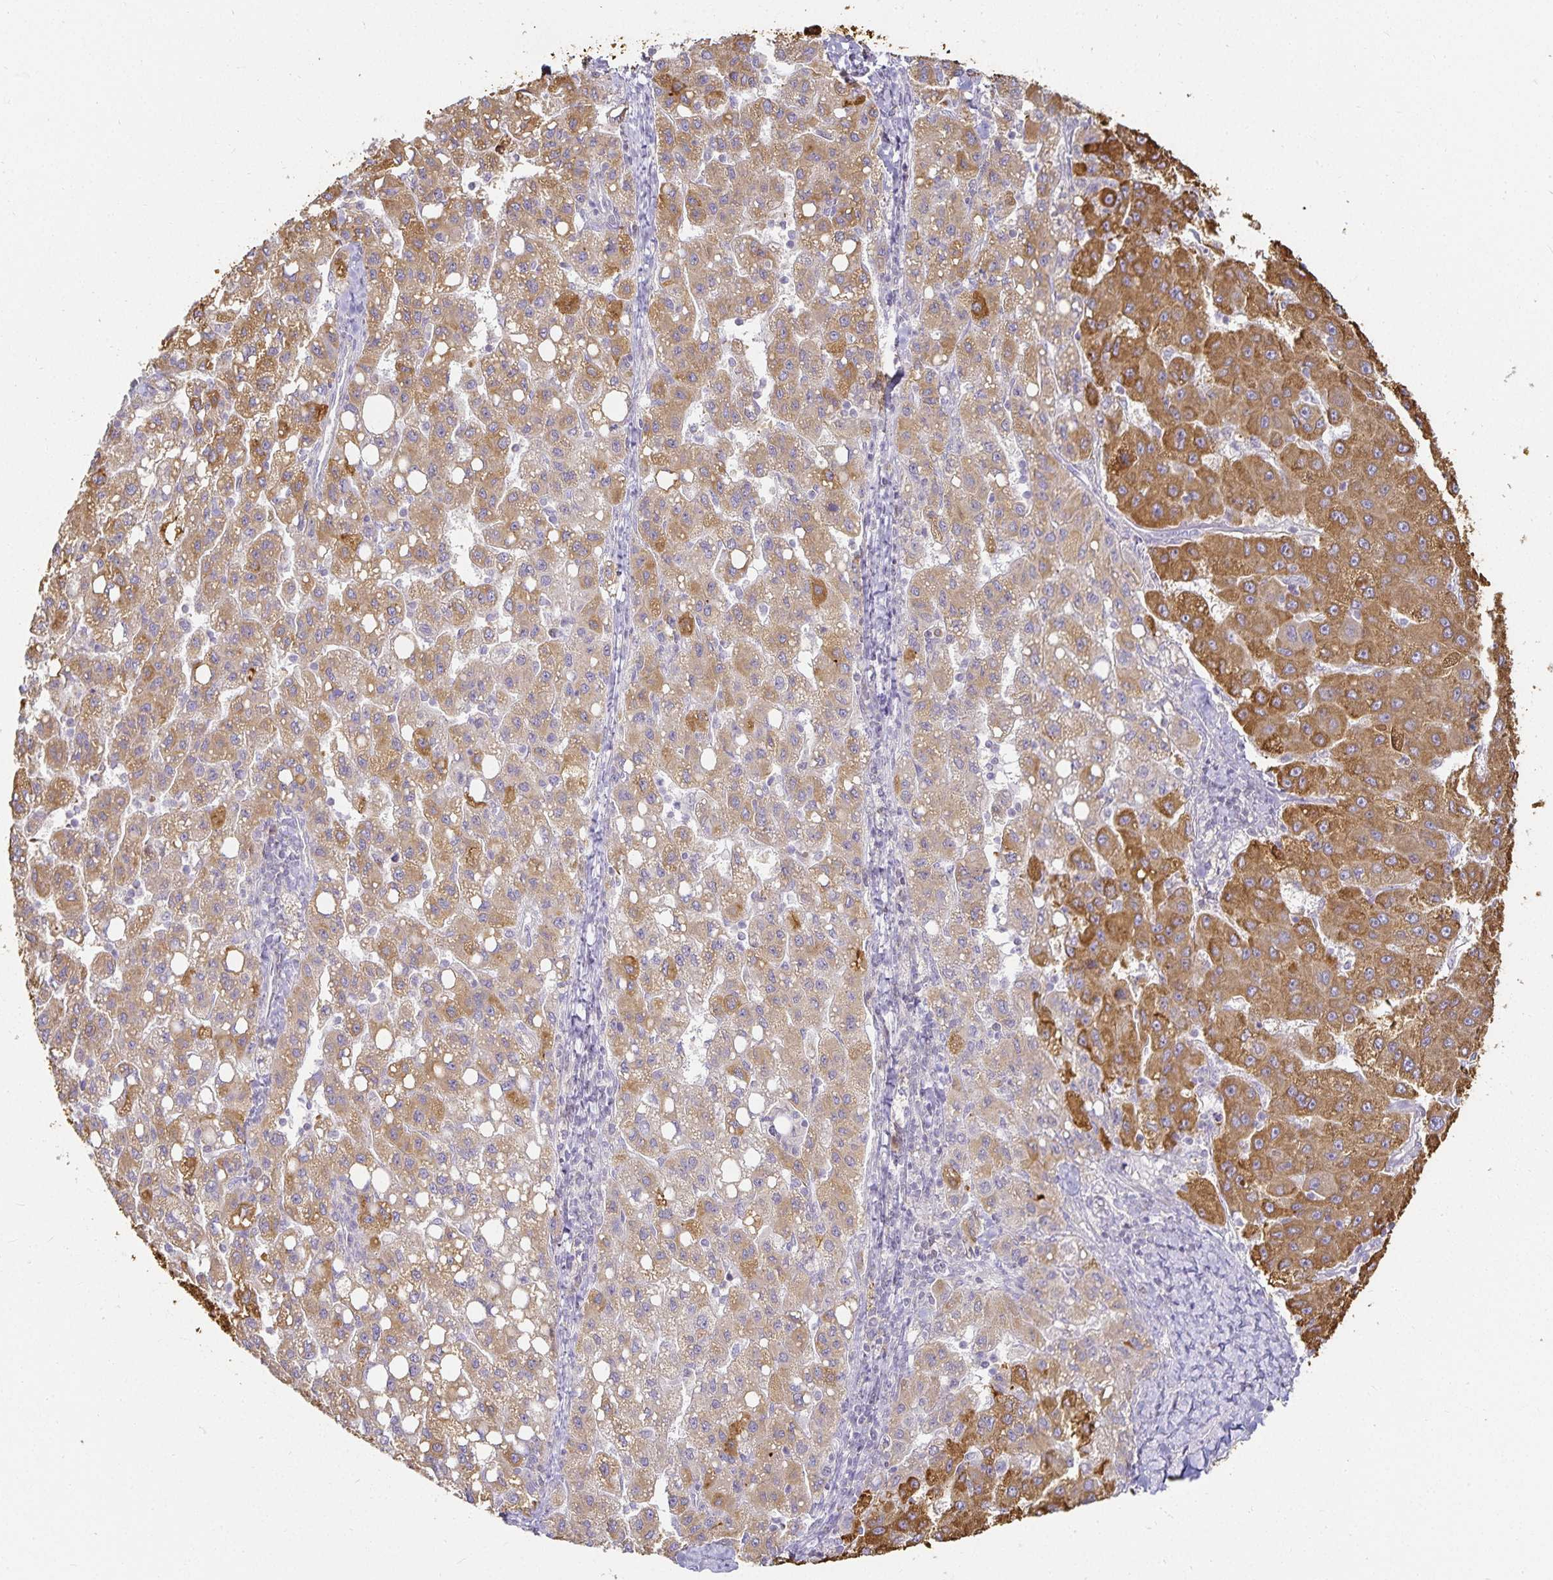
{"staining": {"intensity": "moderate", "quantity": ">75%", "location": "cytoplasmic/membranous"}, "tissue": "liver cancer", "cell_type": "Tumor cells", "image_type": "cancer", "snomed": [{"axis": "morphology", "description": "Carcinoma, Hepatocellular, NOS"}, {"axis": "topography", "description": "Liver"}], "caption": "A high-resolution image shows immunohistochemistry staining of hepatocellular carcinoma (liver), which exhibits moderate cytoplasmic/membranous positivity in about >75% of tumor cells. Using DAB (brown) and hematoxylin (blue) stains, captured at high magnification using brightfield microscopy.", "gene": "GP2", "patient": {"sex": "female", "age": 82}}